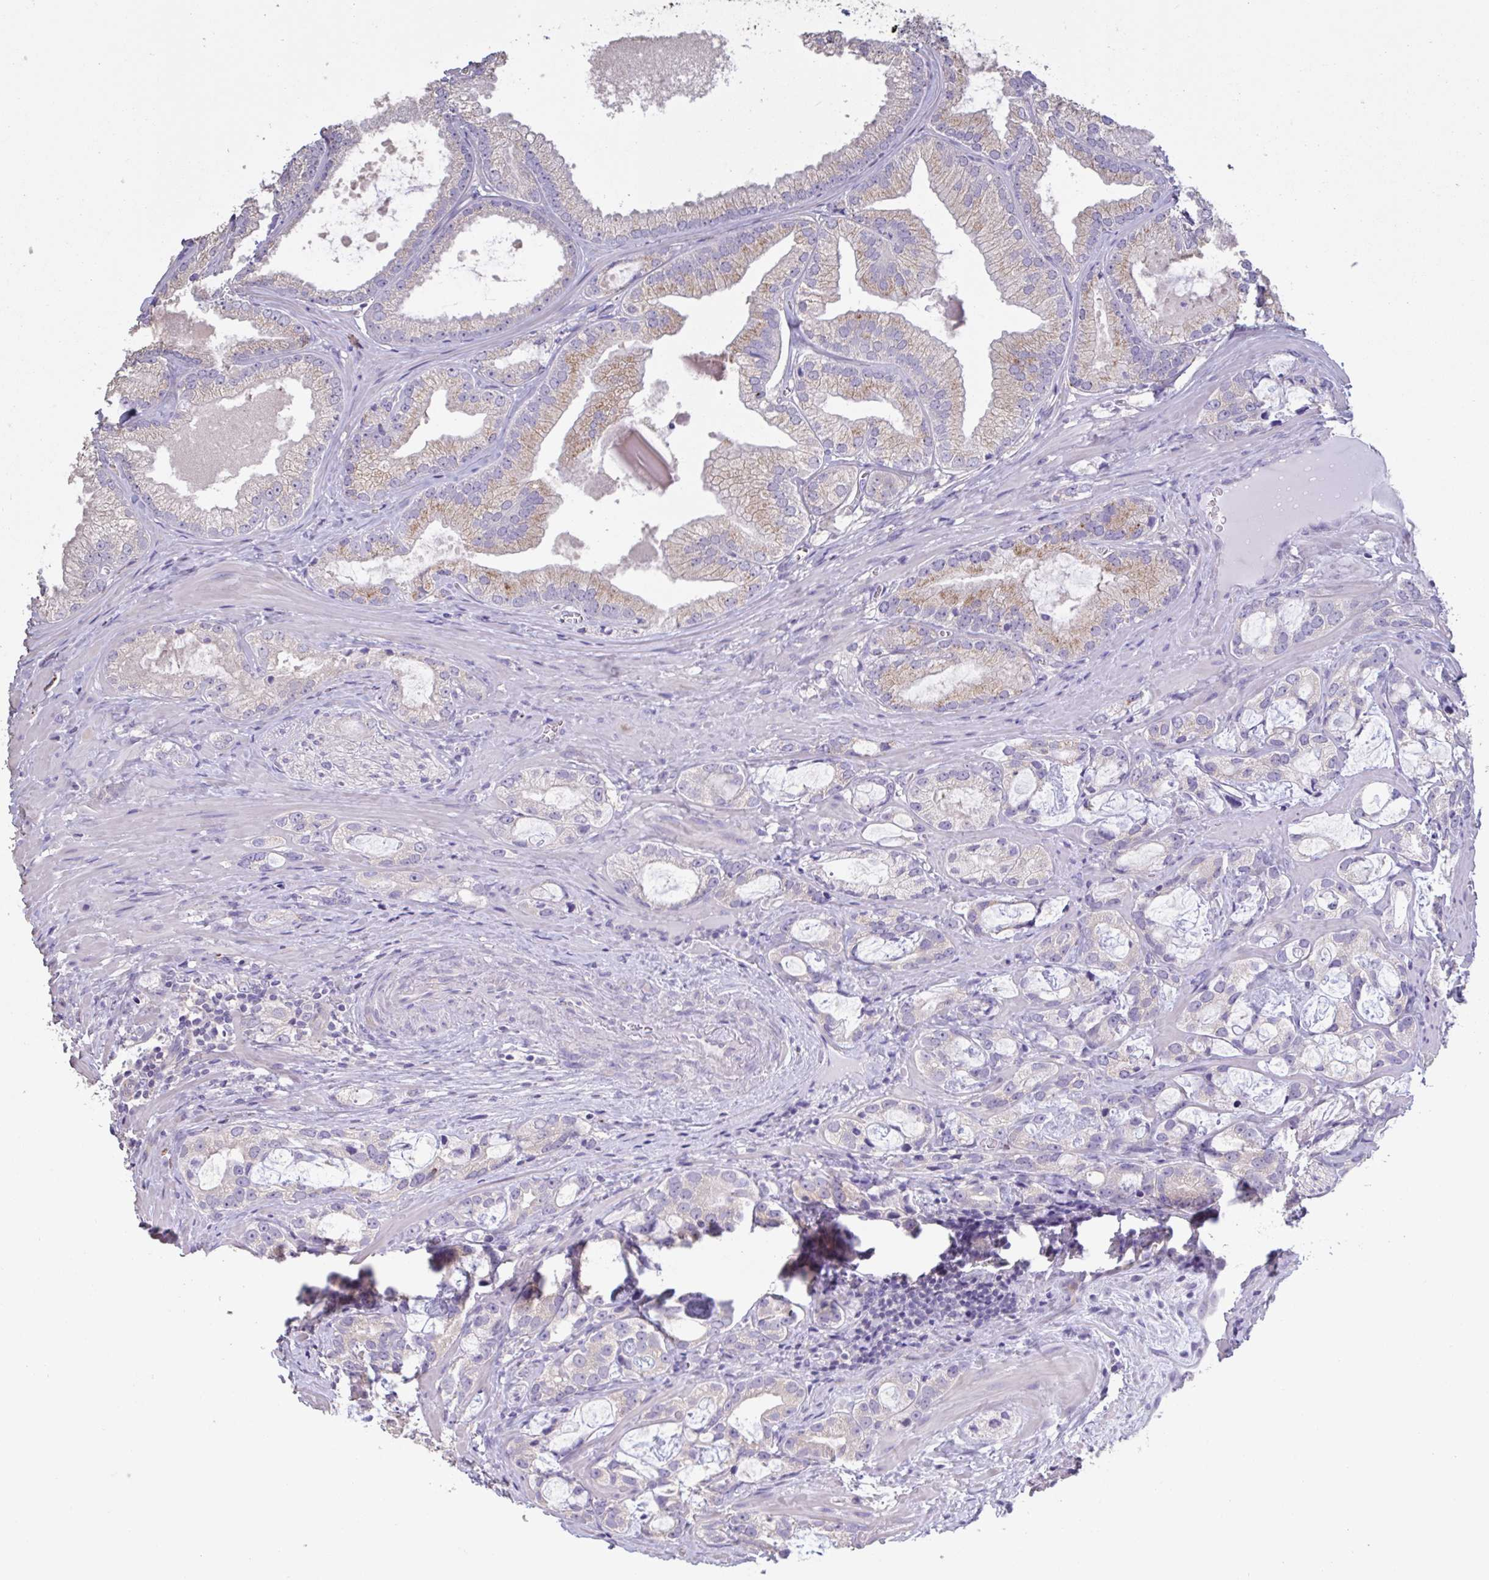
{"staining": {"intensity": "weak", "quantity": "25%-75%", "location": "cytoplasmic/membranous"}, "tissue": "prostate cancer", "cell_type": "Tumor cells", "image_type": "cancer", "snomed": [{"axis": "morphology", "description": "Adenocarcinoma, Medium grade"}, {"axis": "topography", "description": "Prostate"}], "caption": "Weak cytoplasmic/membranous positivity for a protein is identified in approximately 25%-75% of tumor cells of prostate cancer (adenocarcinoma (medium-grade)) using immunohistochemistry.", "gene": "CHMP5", "patient": {"sex": "male", "age": 57}}